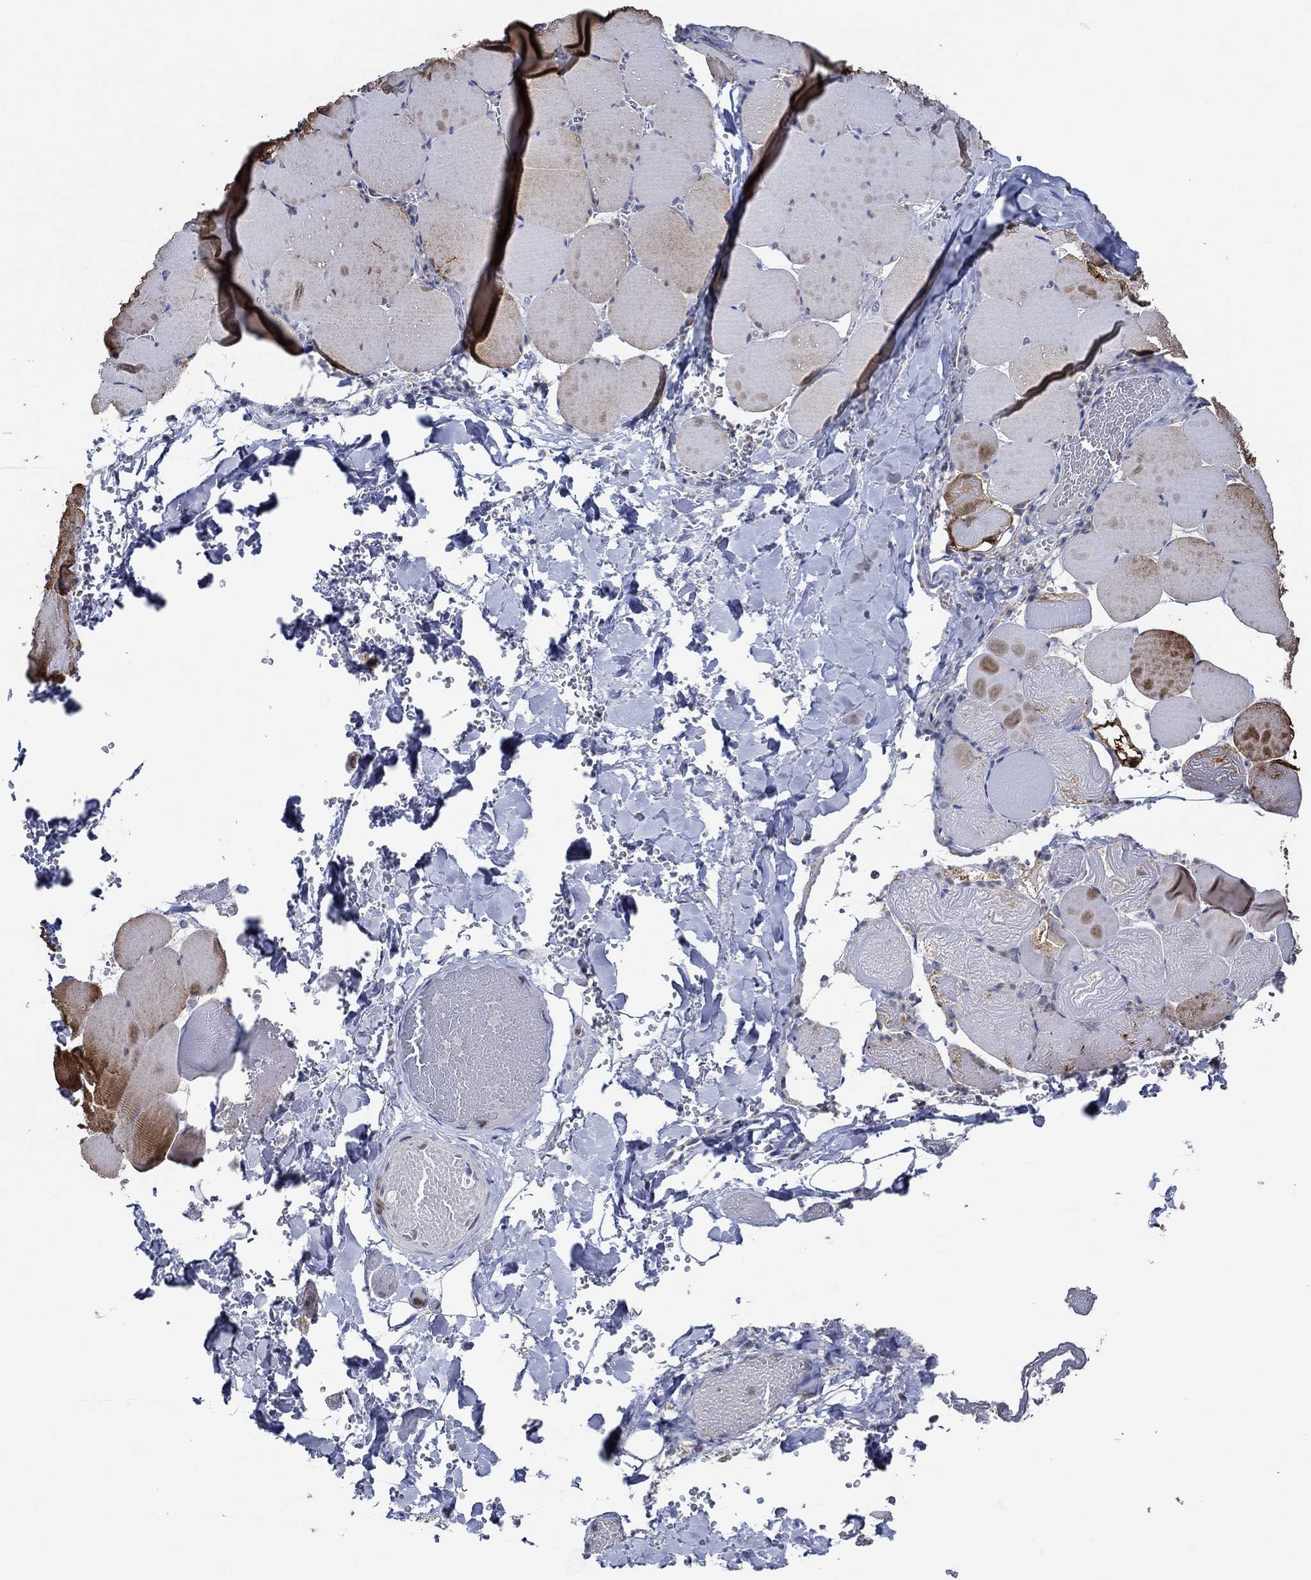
{"staining": {"intensity": "strong", "quantity": "25%-75%", "location": "cytoplasmic/membranous"}, "tissue": "skeletal muscle", "cell_type": "Myocytes", "image_type": "normal", "snomed": [{"axis": "morphology", "description": "Normal tissue, NOS"}, {"axis": "morphology", "description": "Malignant melanoma, Metastatic site"}, {"axis": "topography", "description": "Skeletal muscle"}], "caption": "Immunohistochemical staining of normal skeletal muscle displays high levels of strong cytoplasmic/membranous staining in about 25%-75% of myocytes.", "gene": "DACT1", "patient": {"sex": "male", "age": 50}}